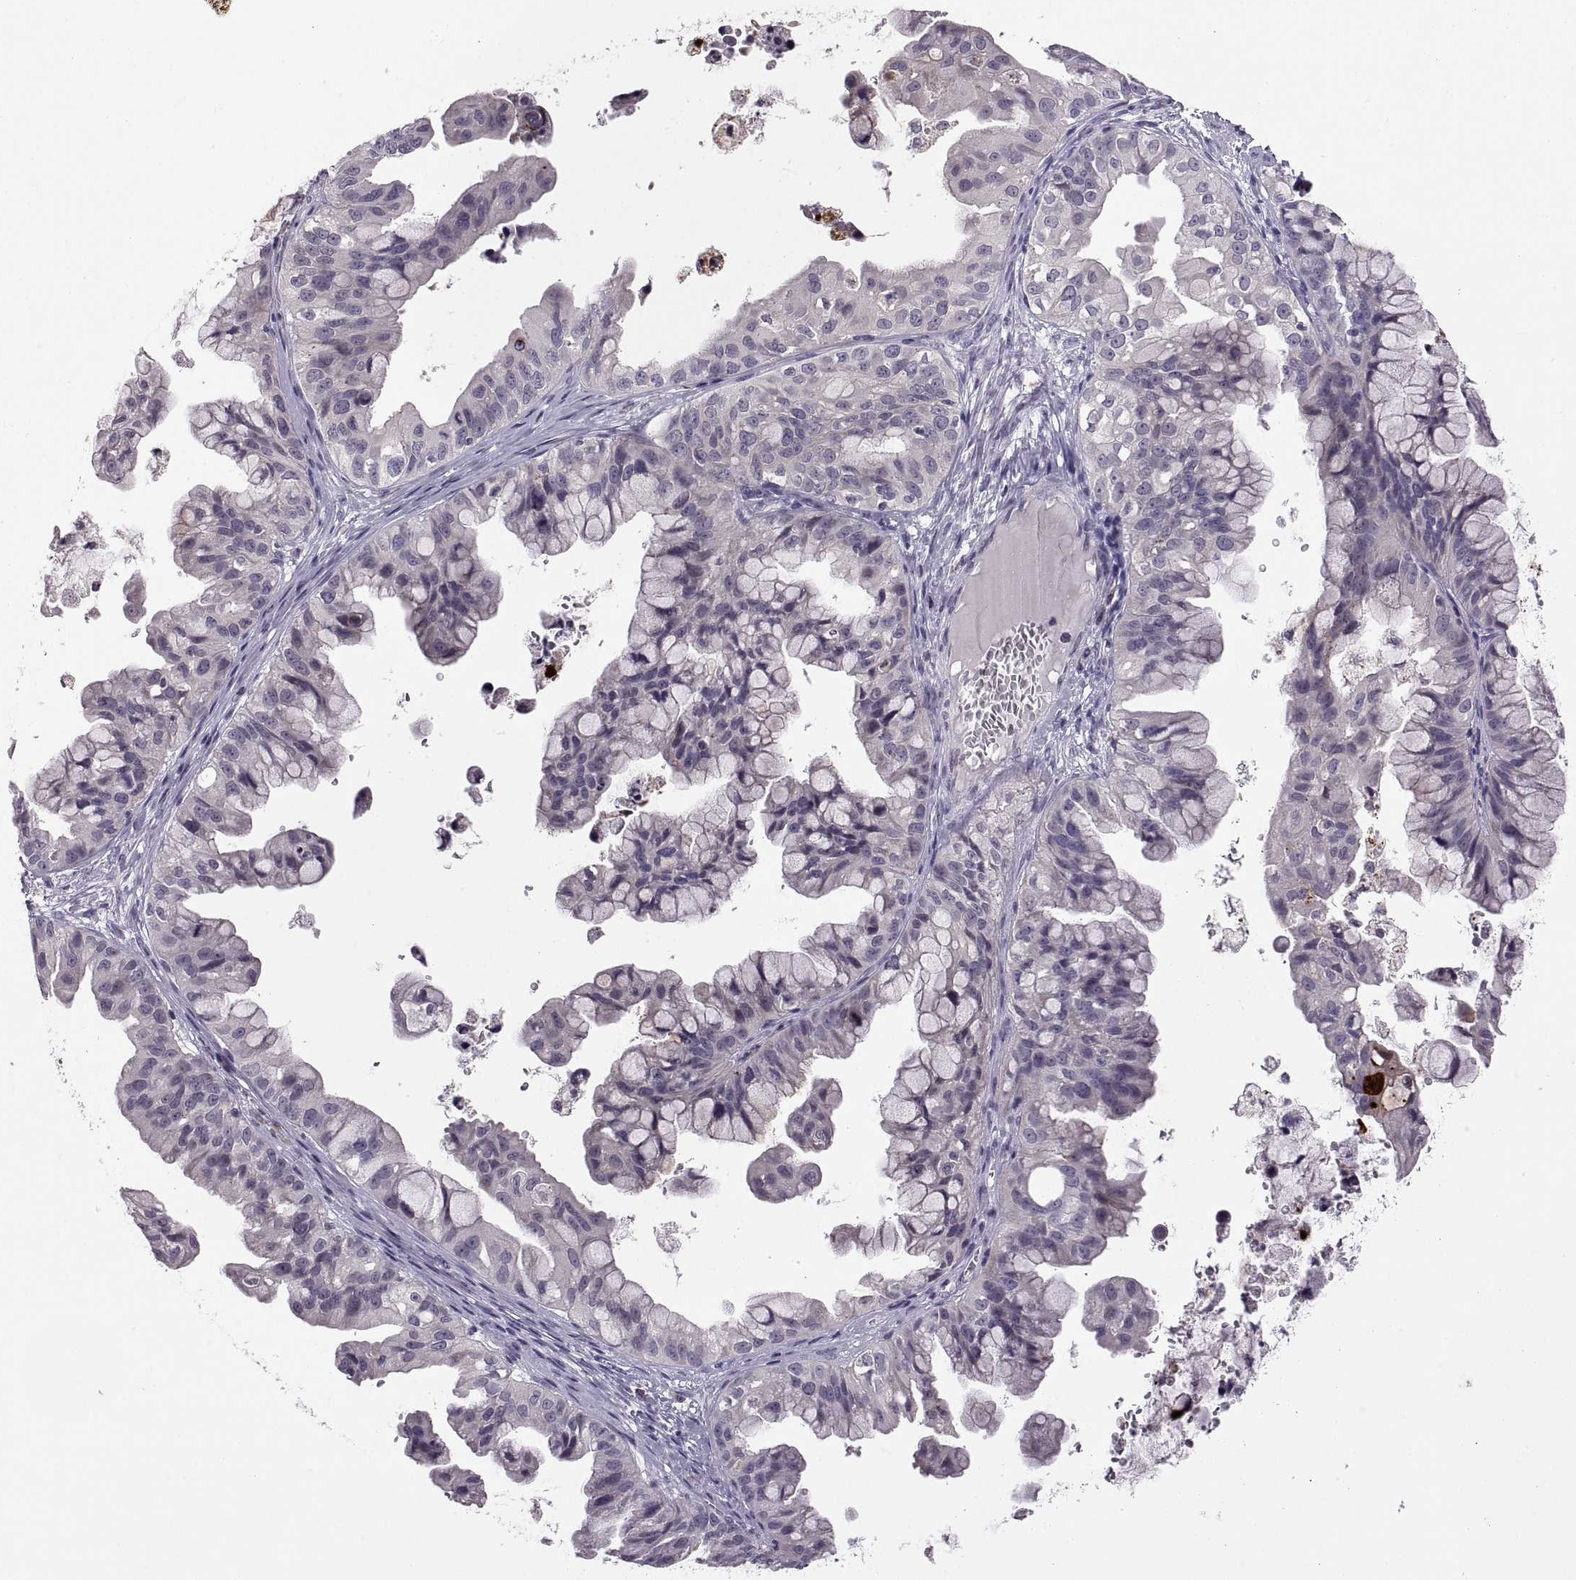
{"staining": {"intensity": "negative", "quantity": "none", "location": "none"}, "tissue": "ovarian cancer", "cell_type": "Tumor cells", "image_type": "cancer", "snomed": [{"axis": "morphology", "description": "Cystadenocarcinoma, mucinous, NOS"}, {"axis": "topography", "description": "Ovary"}], "caption": "Immunohistochemical staining of ovarian mucinous cystadenocarcinoma demonstrates no significant expression in tumor cells.", "gene": "ADH6", "patient": {"sex": "female", "age": 76}}